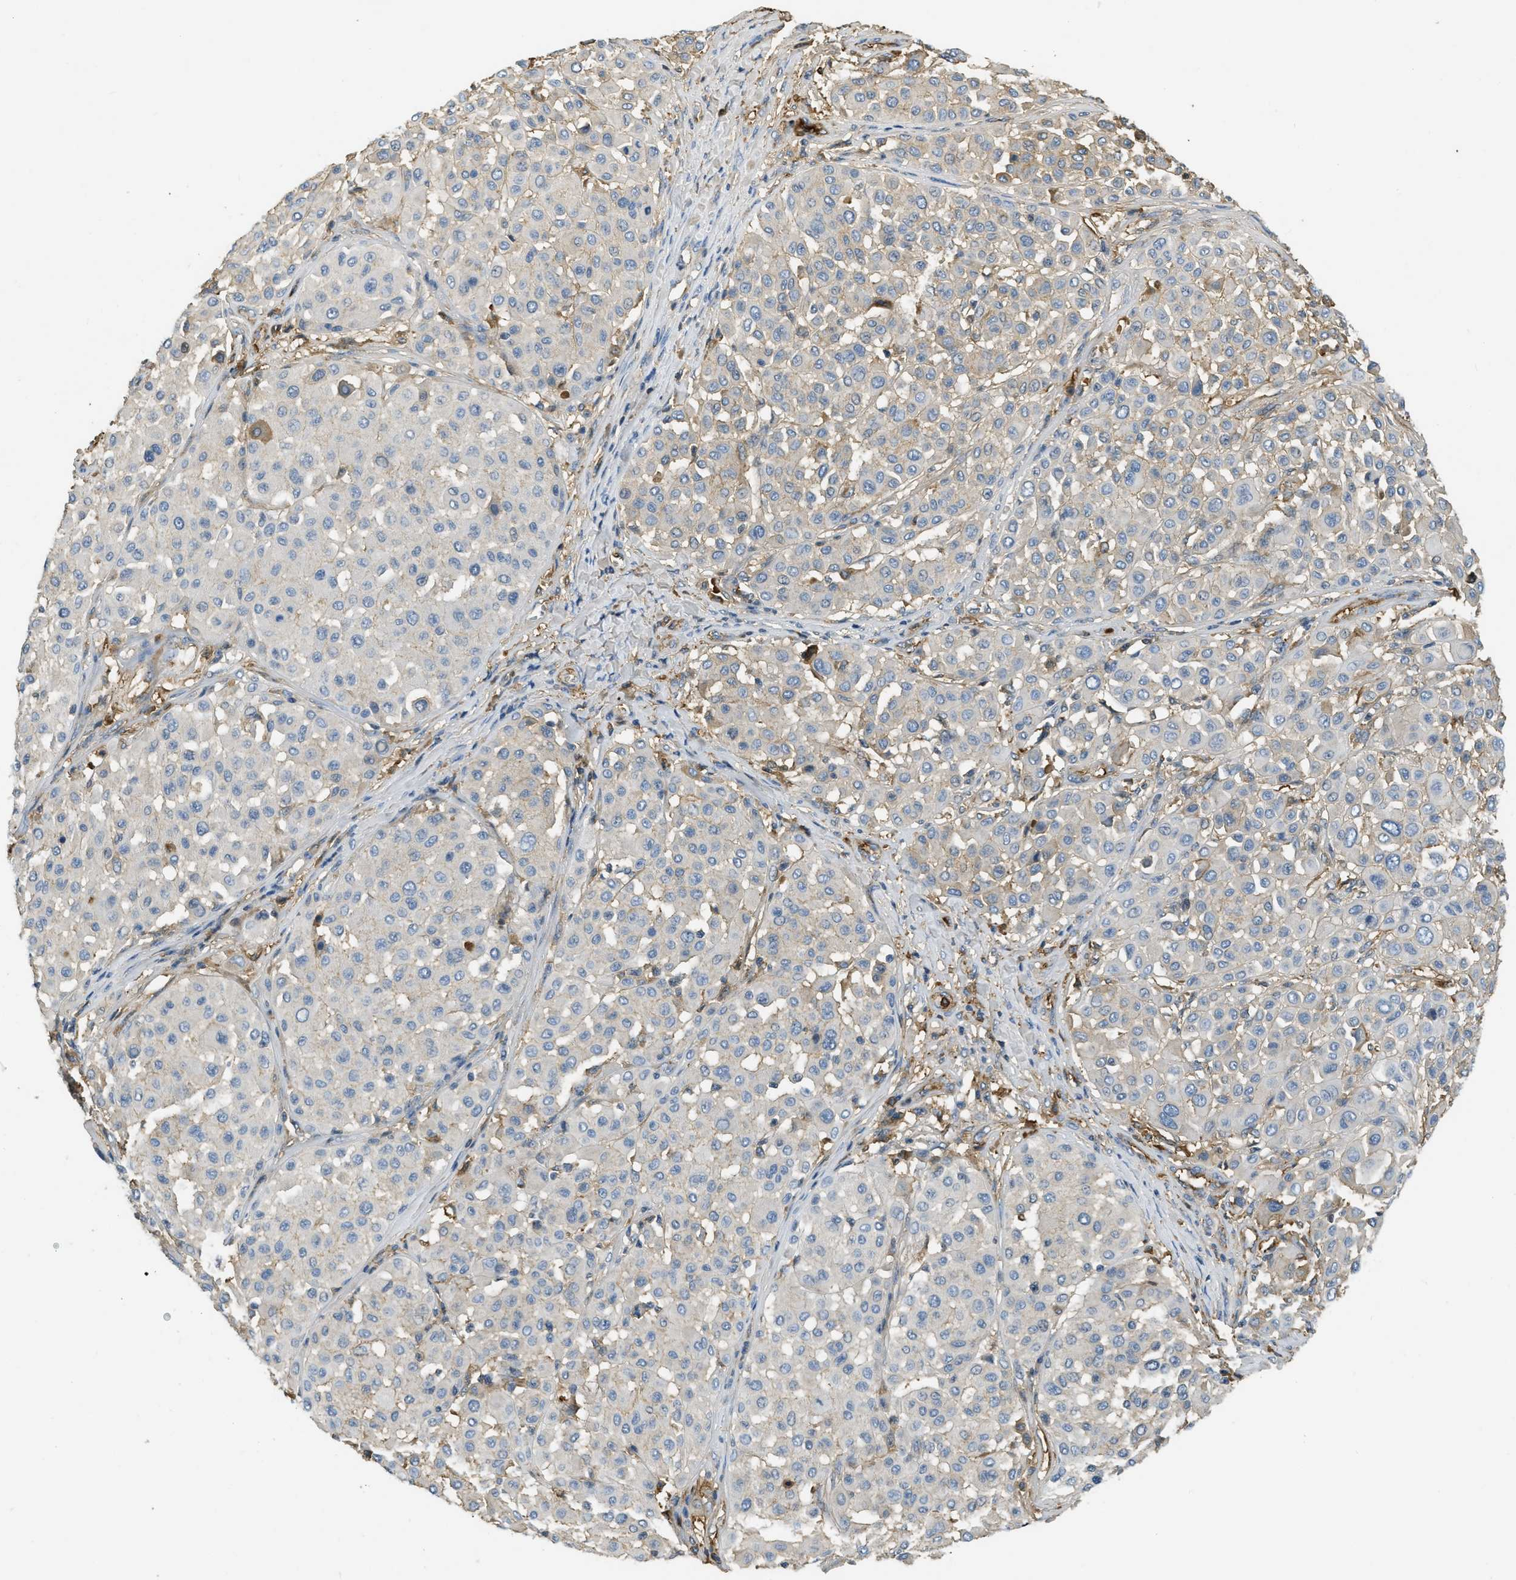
{"staining": {"intensity": "negative", "quantity": "none", "location": "none"}, "tissue": "melanoma", "cell_type": "Tumor cells", "image_type": "cancer", "snomed": [{"axis": "morphology", "description": "Malignant melanoma, Metastatic site"}, {"axis": "topography", "description": "Soft tissue"}], "caption": "There is no significant staining in tumor cells of malignant melanoma (metastatic site).", "gene": "PRTN3", "patient": {"sex": "male", "age": 41}}